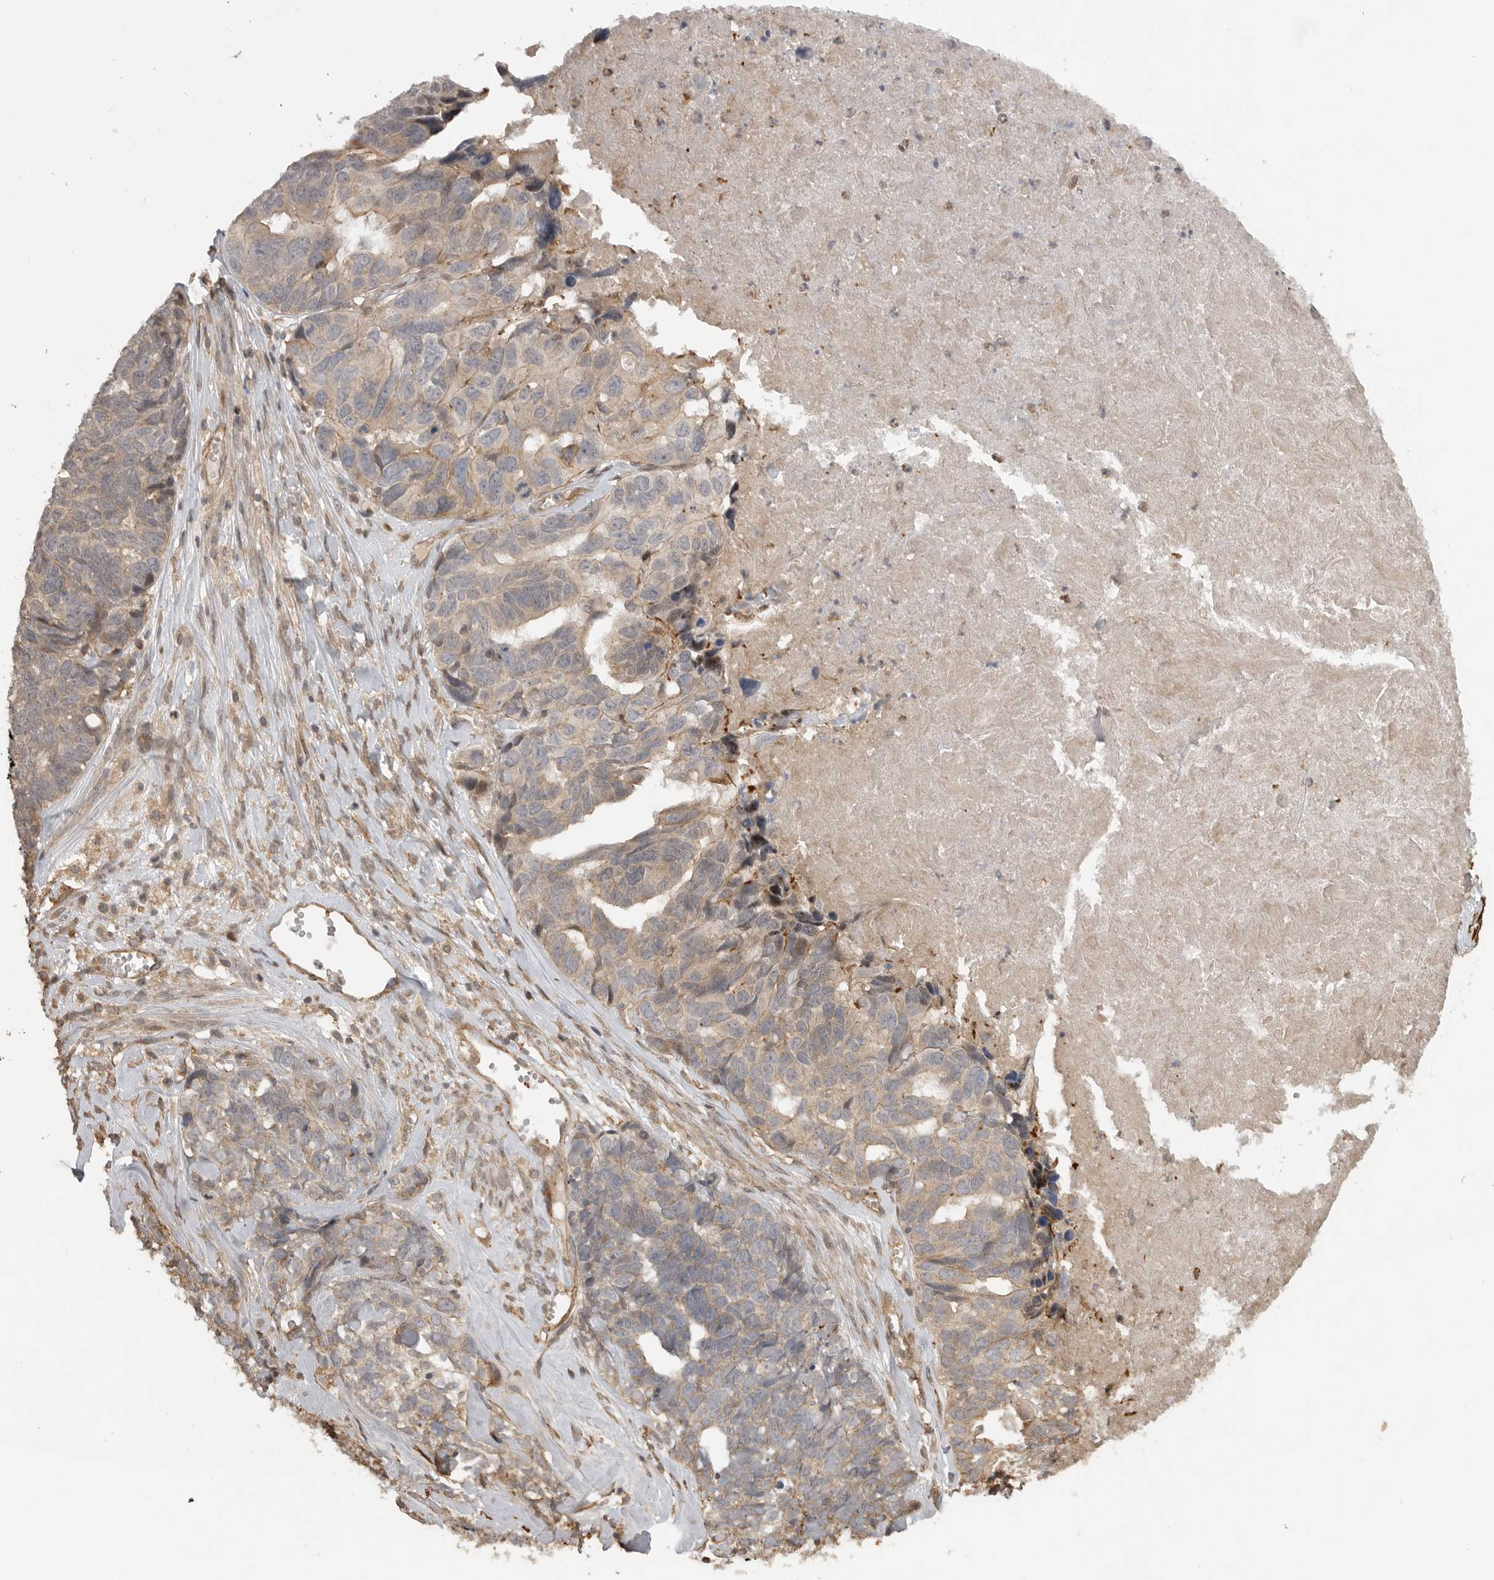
{"staining": {"intensity": "weak", "quantity": "<25%", "location": "cytoplasmic/membranous"}, "tissue": "ovarian cancer", "cell_type": "Tumor cells", "image_type": "cancer", "snomed": [{"axis": "morphology", "description": "Cystadenocarcinoma, serous, NOS"}, {"axis": "topography", "description": "Ovary"}], "caption": "Image shows no significant protein positivity in tumor cells of ovarian cancer.", "gene": "TRIM56", "patient": {"sex": "female", "age": 79}}